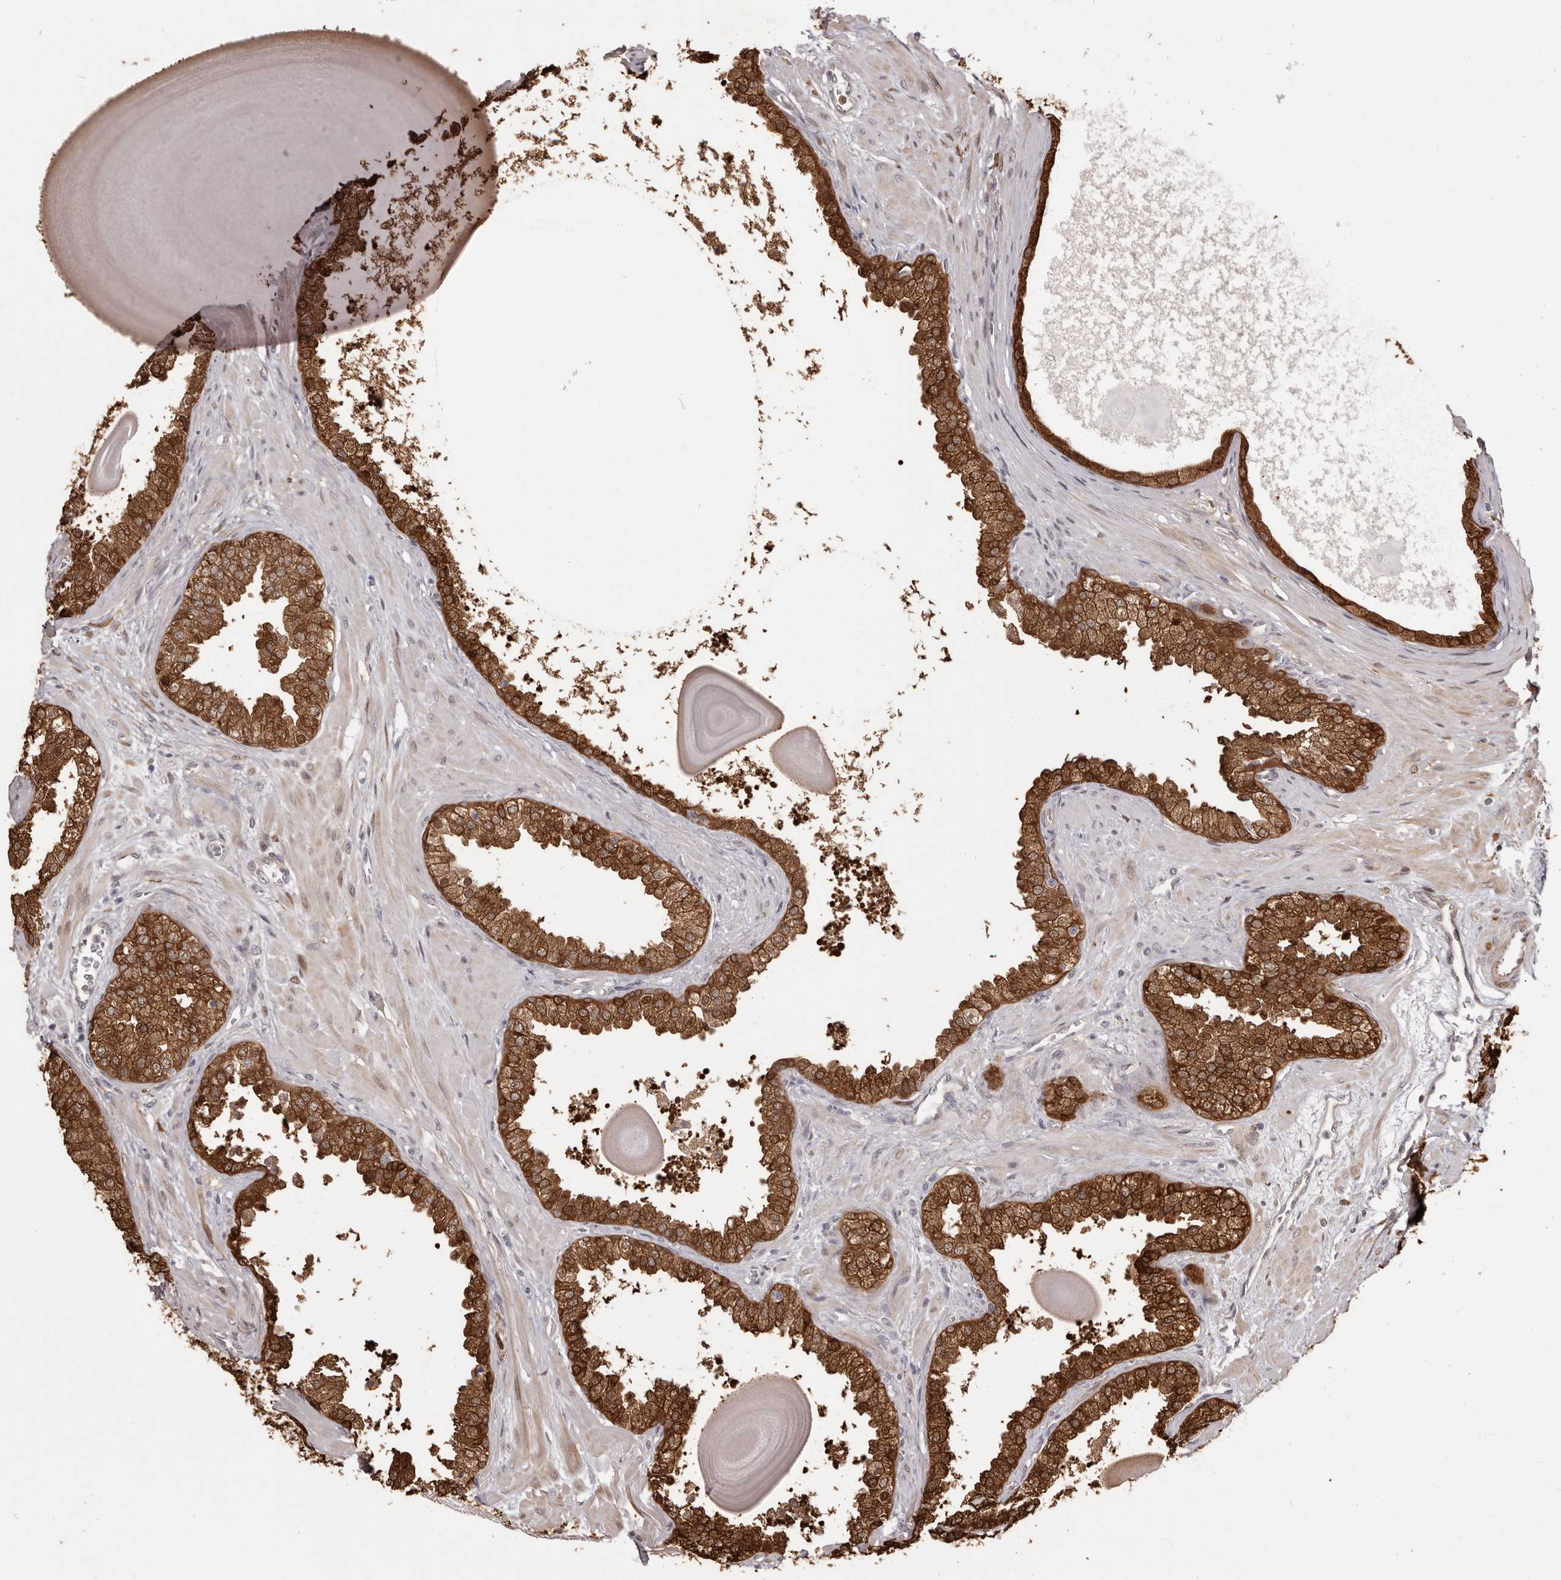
{"staining": {"intensity": "strong", "quantity": ">75%", "location": "cytoplasmic/membranous"}, "tissue": "prostate", "cell_type": "Glandular cells", "image_type": "normal", "snomed": [{"axis": "morphology", "description": "Normal tissue, NOS"}, {"axis": "topography", "description": "Prostate"}], "caption": "High-magnification brightfield microscopy of benign prostate stained with DAB (brown) and counterstained with hematoxylin (blue). glandular cells exhibit strong cytoplasmic/membranous expression is identified in about>75% of cells. The staining was performed using DAB (3,3'-diaminobenzidine) to visualize the protein expression in brown, while the nuclei were stained in blue with hematoxylin (Magnification: 20x).", "gene": "GFOD1", "patient": {"sex": "male", "age": 48}}